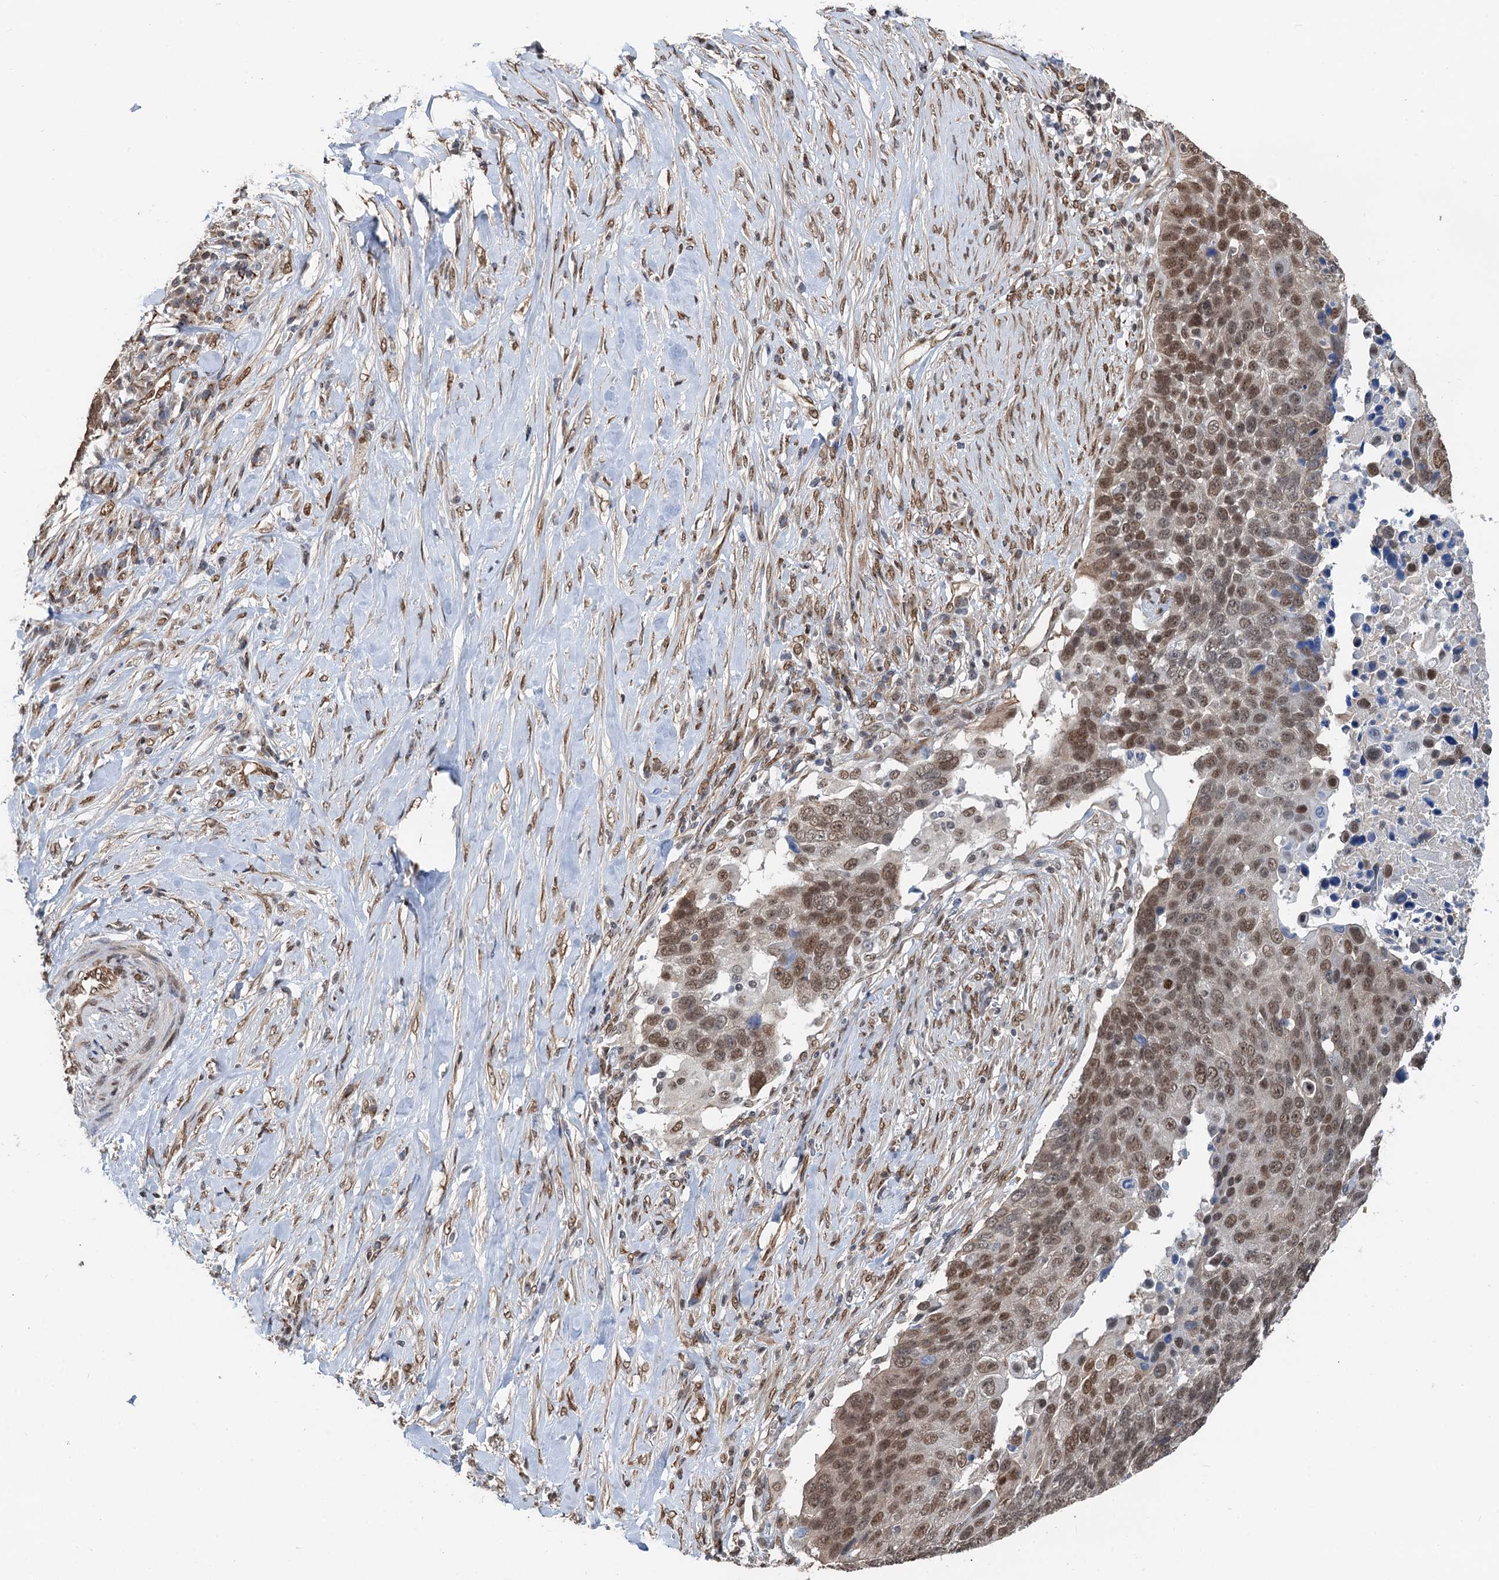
{"staining": {"intensity": "moderate", "quantity": ">75%", "location": "nuclear"}, "tissue": "lung cancer", "cell_type": "Tumor cells", "image_type": "cancer", "snomed": [{"axis": "morphology", "description": "Normal tissue, NOS"}, {"axis": "morphology", "description": "Squamous cell carcinoma, NOS"}, {"axis": "topography", "description": "Lymph node"}, {"axis": "topography", "description": "Lung"}], "caption": "Immunohistochemistry of human lung squamous cell carcinoma displays medium levels of moderate nuclear positivity in about >75% of tumor cells. (Stains: DAB (3,3'-diaminobenzidine) in brown, nuclei in blue, Microscopy: brightfield microscopy at high magnification).", "gene": "CFDP1", "patient": {"sex": "male", "age": 66}}